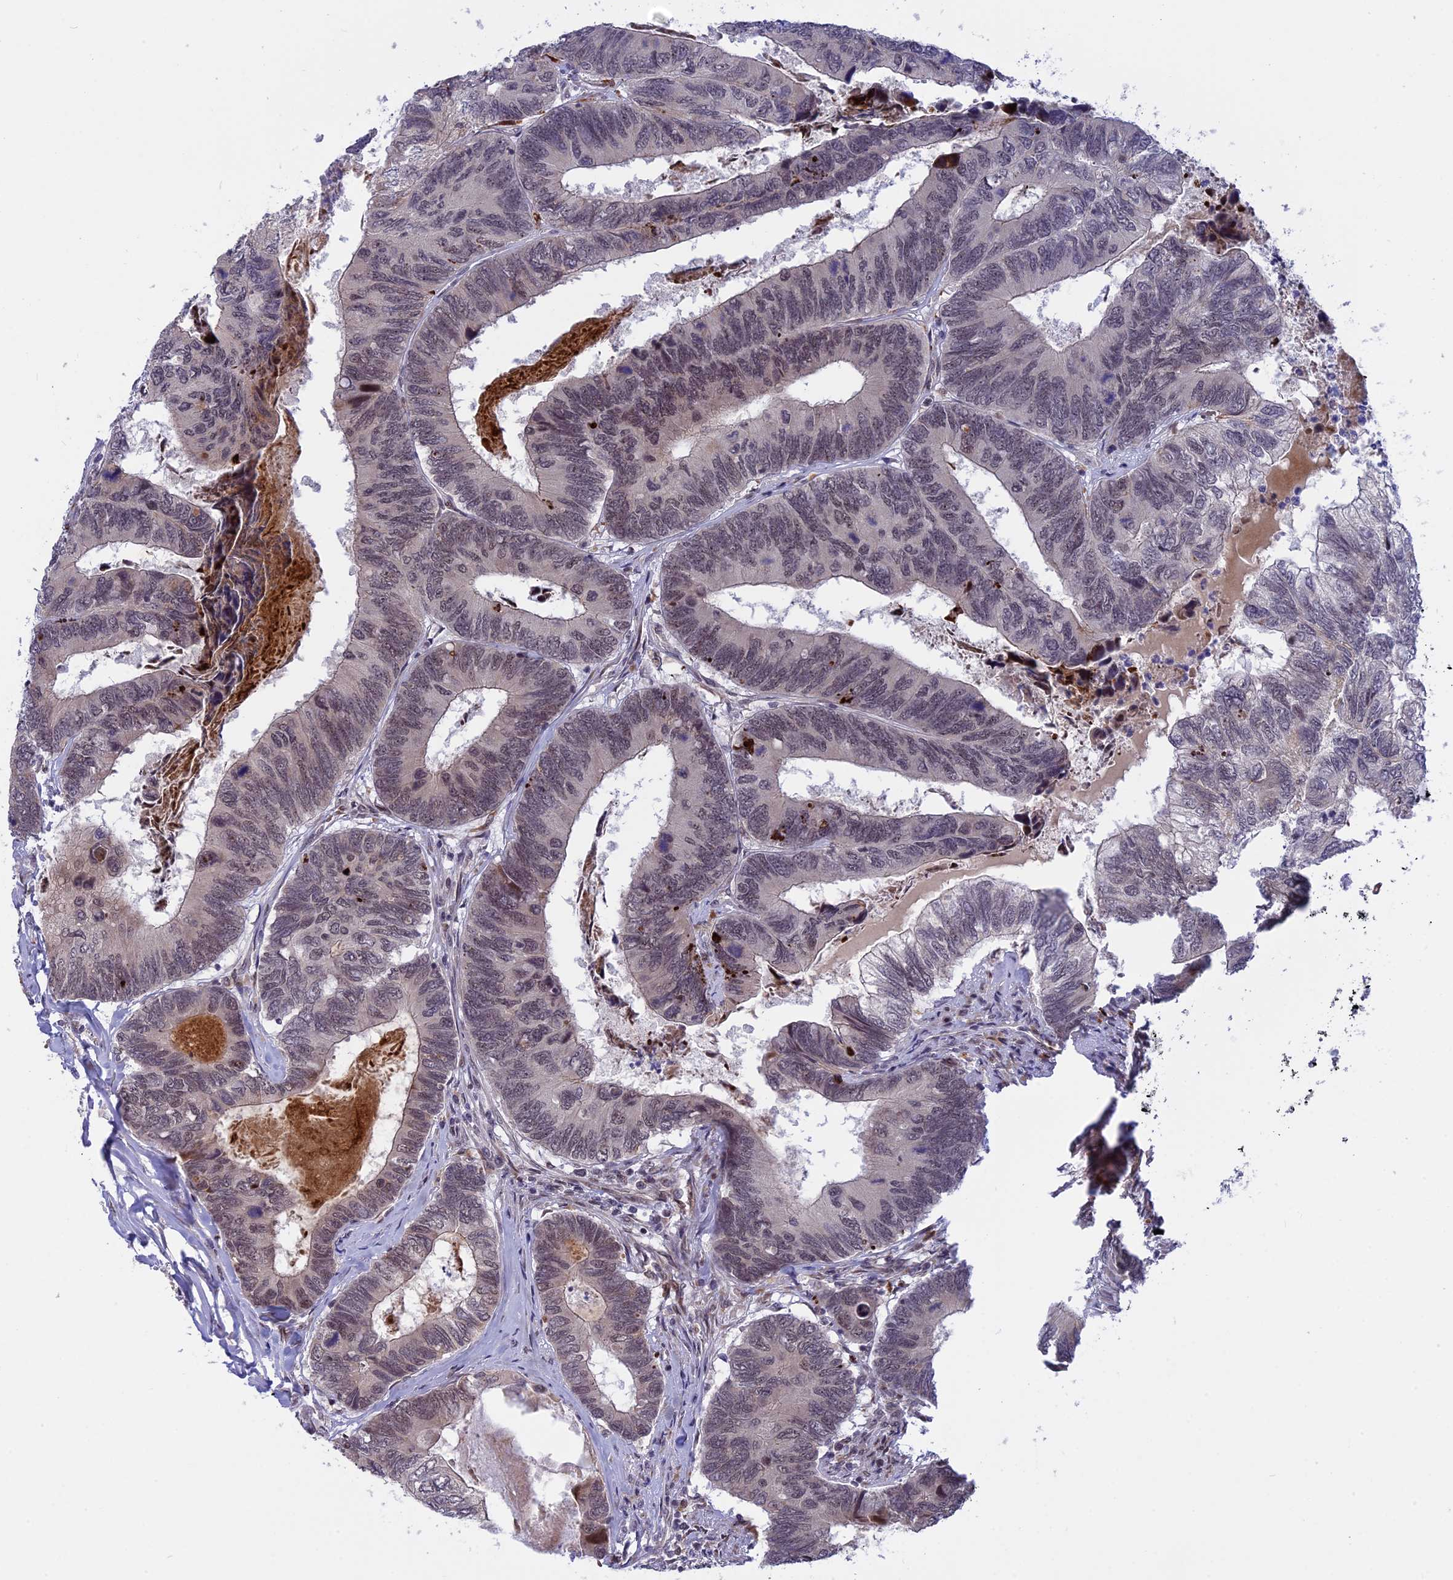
{"staining": {"intensity": "weak", "quantity": "25%-75%", "location": "nuclear"}, "tissue": "colorectal cancer", "cell_type": "Tumor cells", "image_type": "cancer", "snomed": [{"axis": "morphology", "description": "Adenocarcinoma, NOS"}, {"axis": "topography", "description": "Colon"}], "caption": "Protein staining of adenocarcinoma (colorectal) tissue reveals weak nuclear positivity in approximately 25%-75% of tumor cells.", "gene": "POLR2C", "patient": {"sex": "female", "age": 67}}